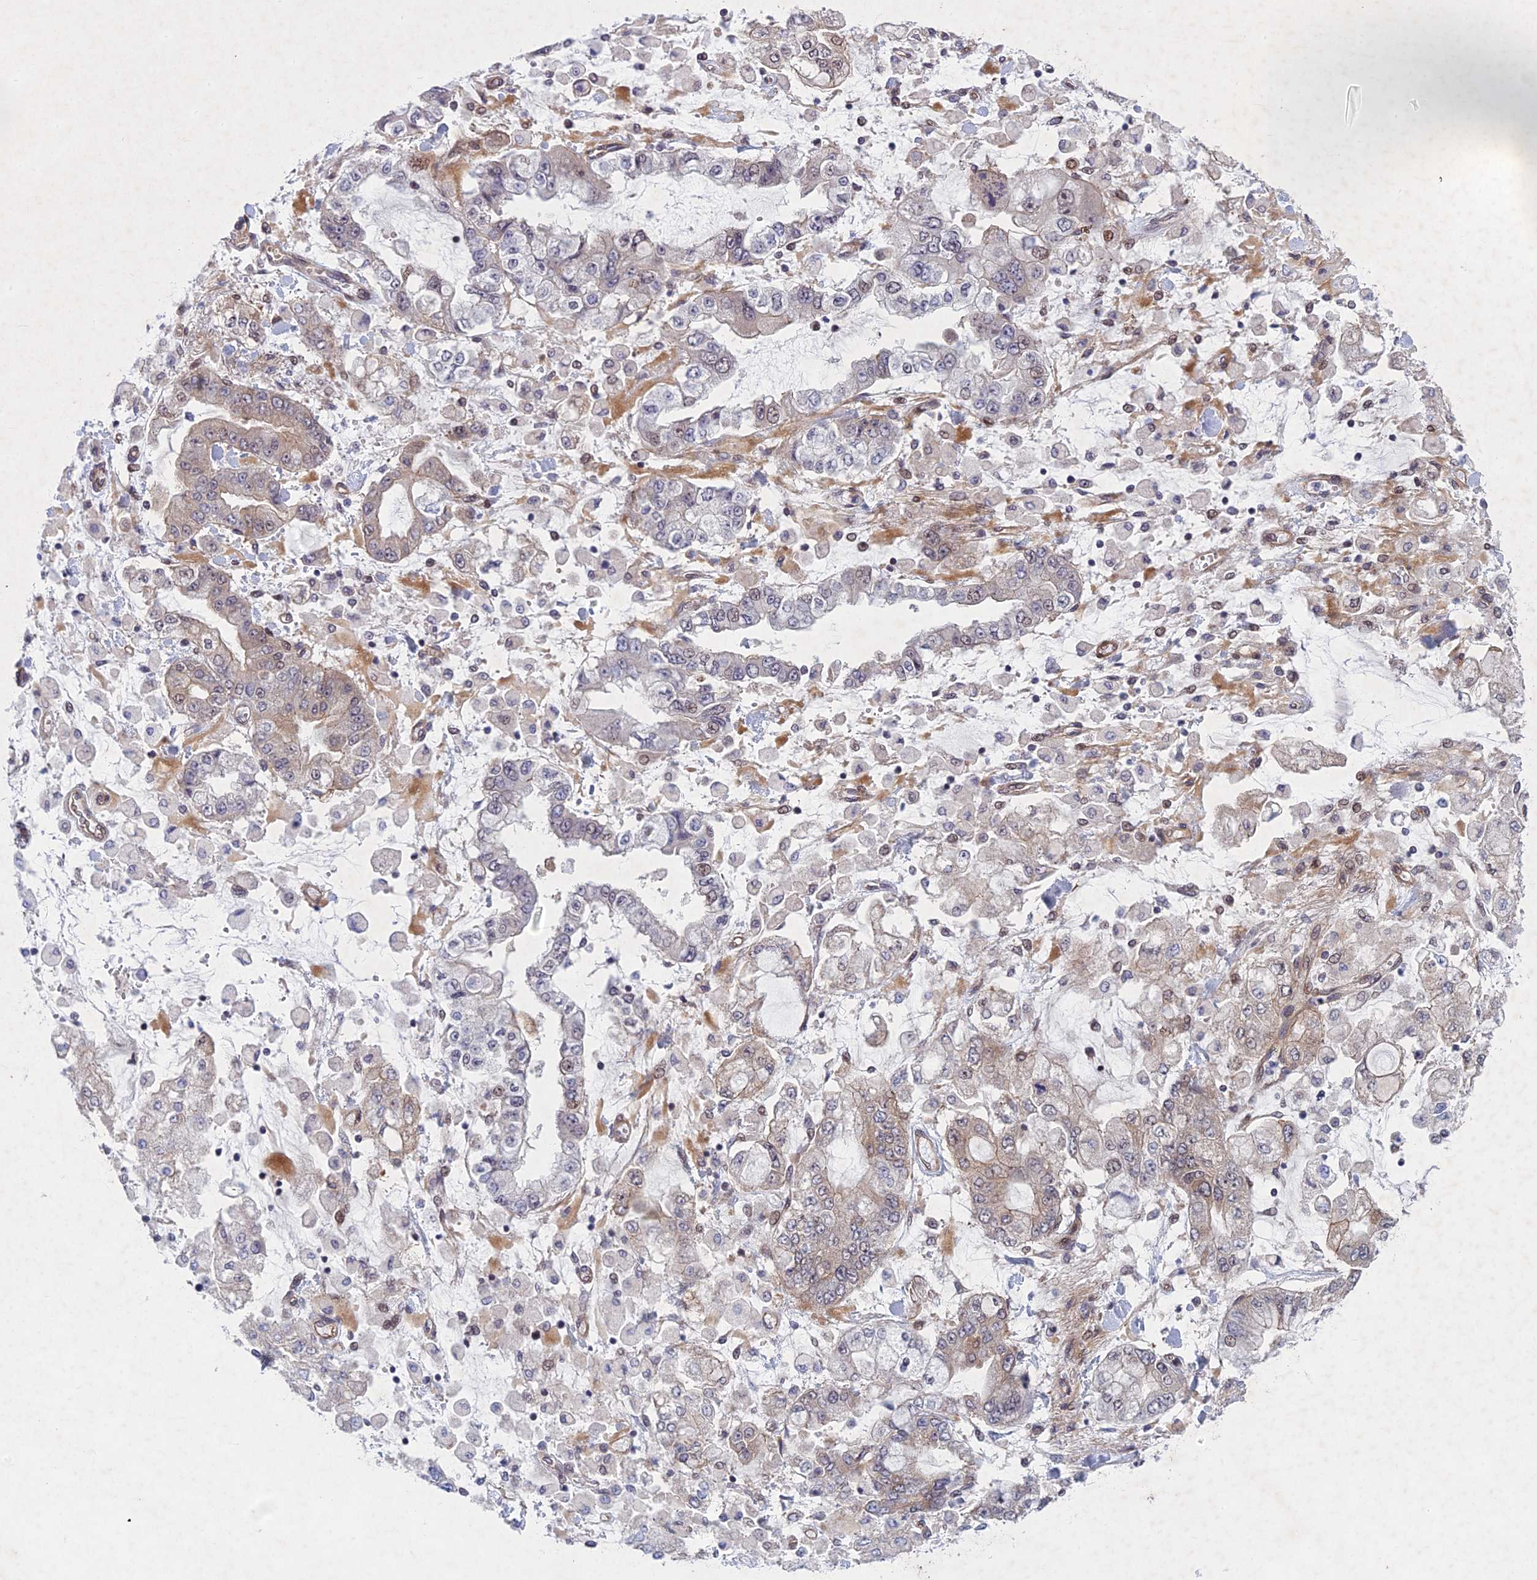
{"staining": {"intensity": "weak", "quantity": "<25%", "location": "cytoplasmic/membranous"}, "tissue": "stomach cancer", "cell_type": "Tumor cells", "image_type": "cancer", "snomed": [{"axis": "morphology", "description": "Normal tissue, NOS"}, {"axis": "morphology", "description": "Adenocarcinoma, NOS"}, {"axis": "topography", "description": "Stomach, upper"}, {"axis": "topography", "description": "Stomach"}], "caption": "Immunohistochemistry histopathology image of neoplastic tissue: adenocarcinoma (stomach) stained with DAB (3,3'-diaminobenzidine) reveals no significant protein positivity in tumor cells. (DAB IHC visualized using brightfield microscopy, high magnification).", "gene": "PTHLH", "patient": {"sex": "male", "age": 76}}